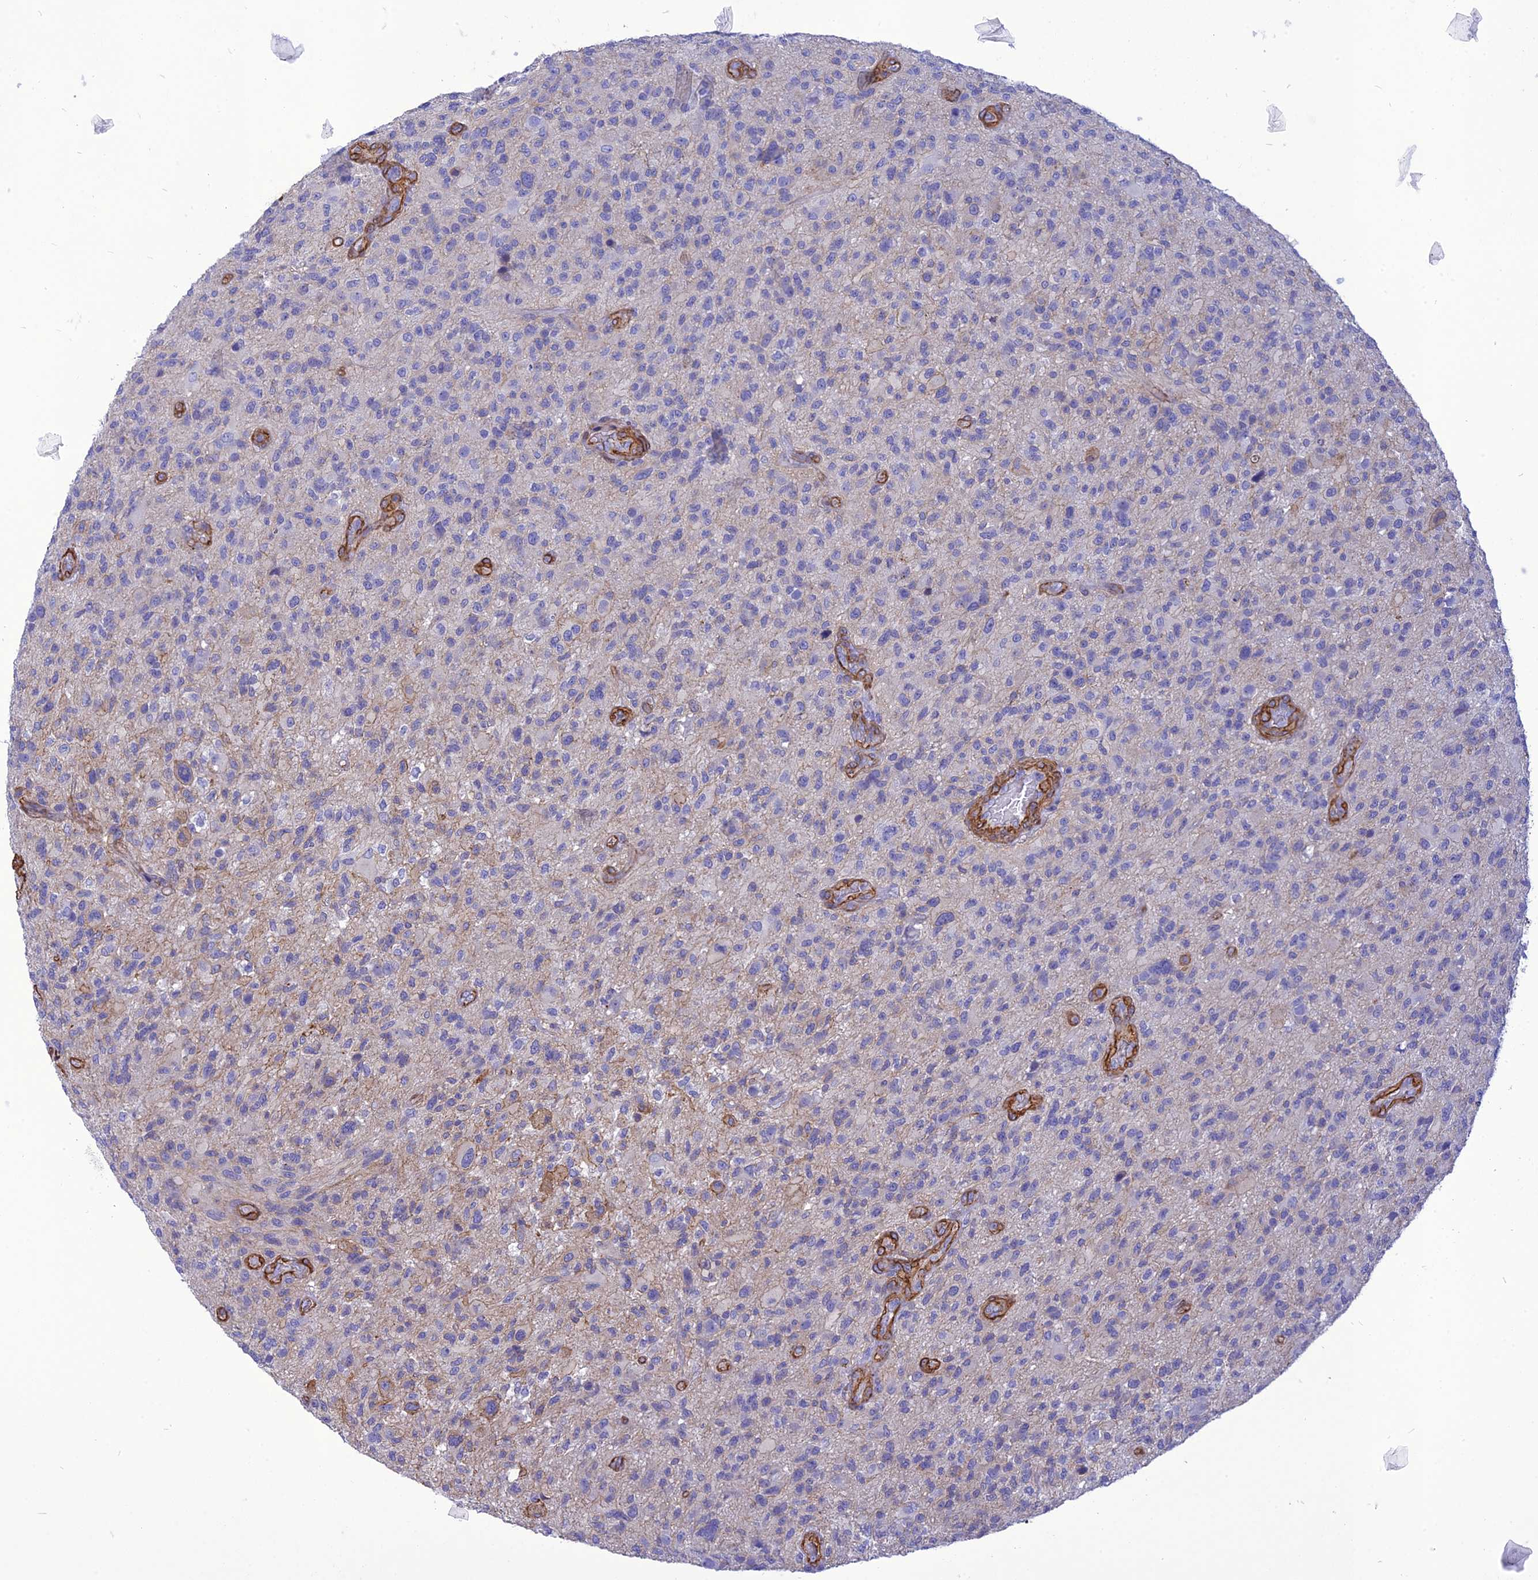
{"staining": {"intensity": "negative", "quantity": "none", "location": "none"}, "tissue": "glioma", "cell_type": "Tumor cells", "image_type": "cancer", "snomed": [{"axis": "morphology", "description": "Glioma, malignant, High grade"}, {"axis": "topography", "description": "Brain"}], "caption": "Tumor cells show no significant protein staining in glioma.", "gene": "NKD1", "patient": {"sex": "male", "age": 47}}